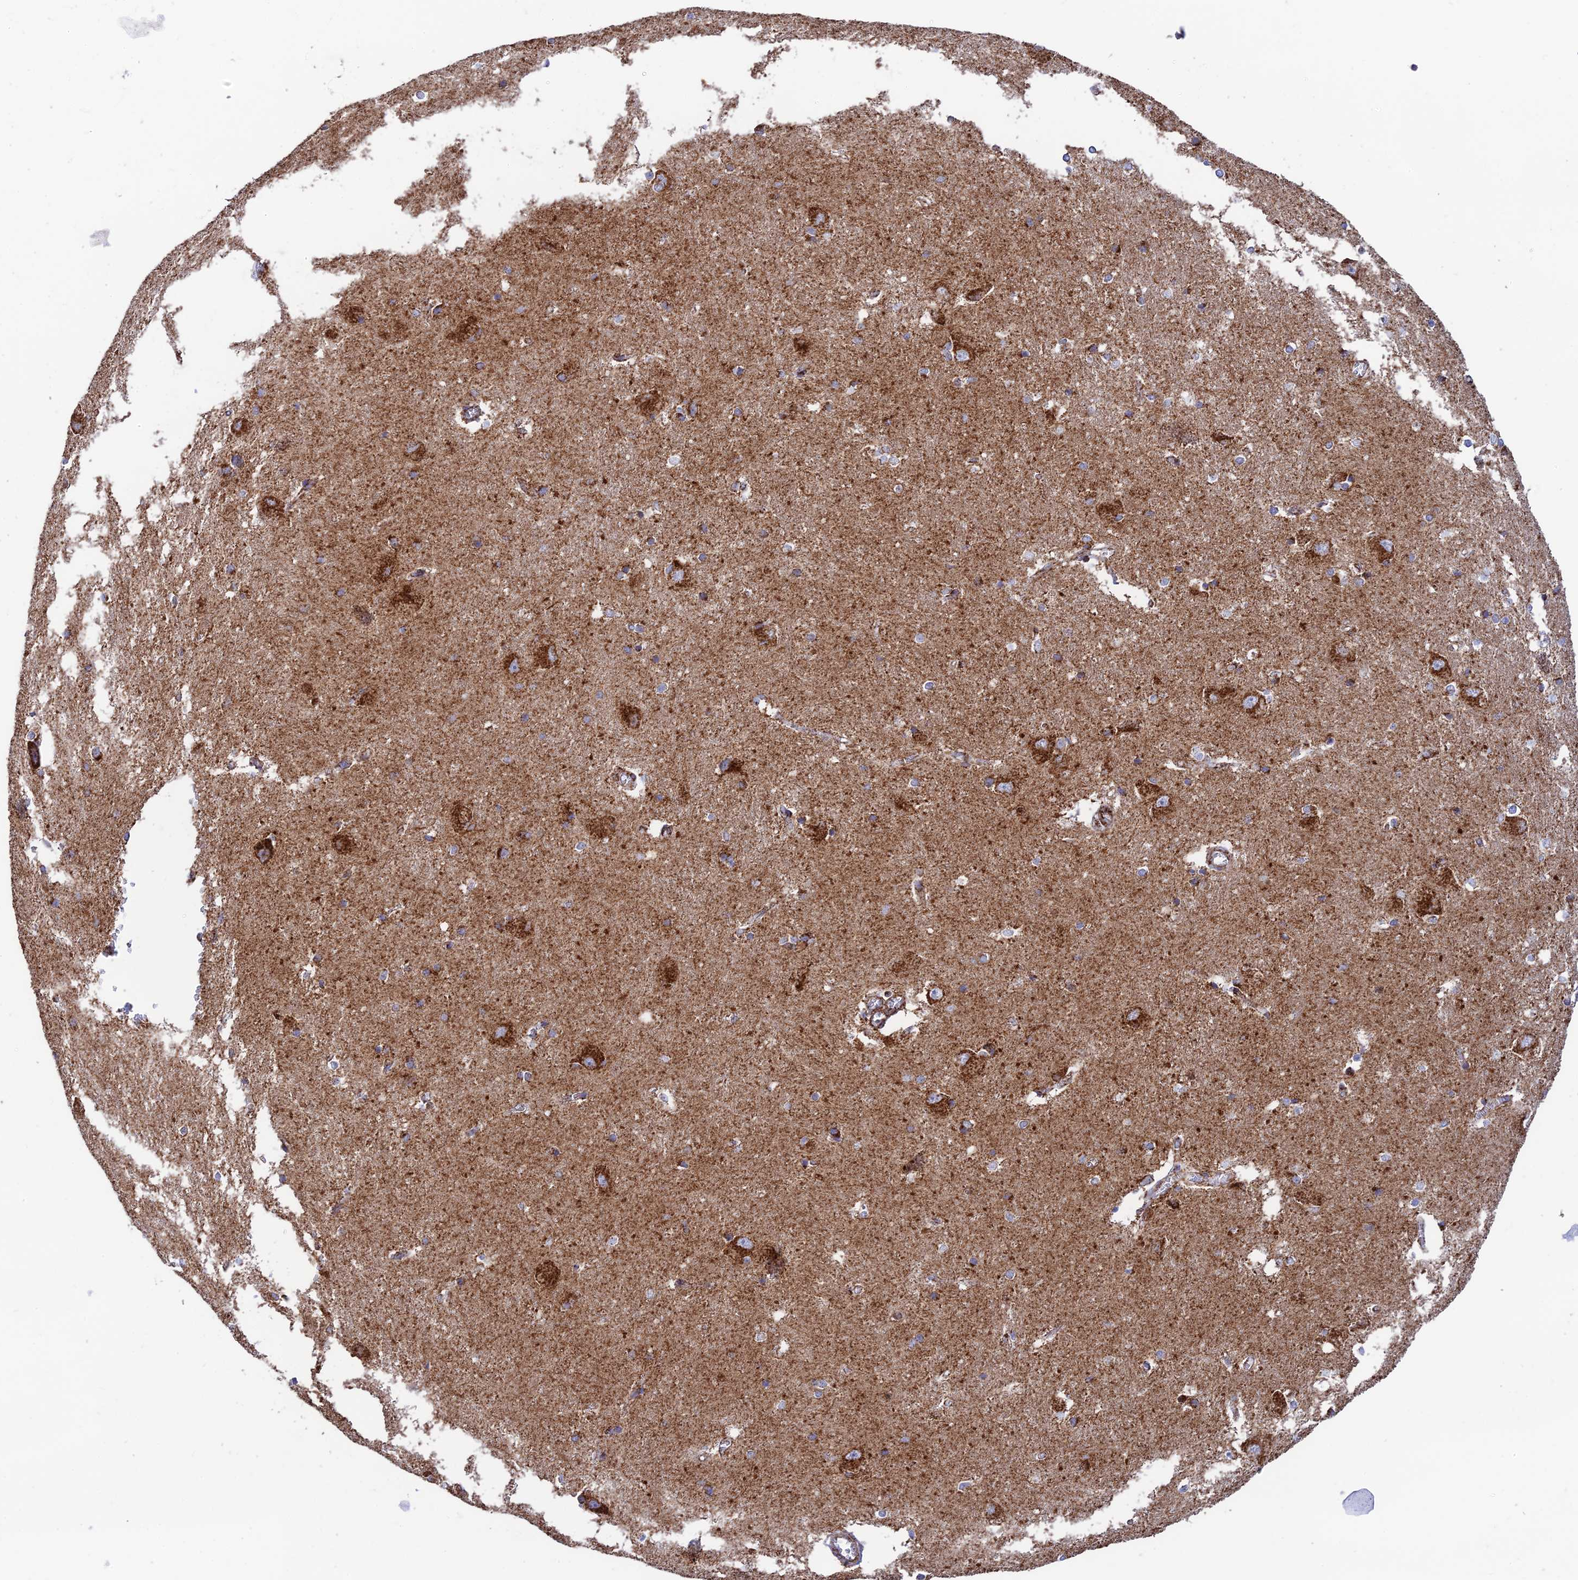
{"staining": {"intensity": "strong", "quantity": "<25%", "location": "cytoplasmic/membranous"}, "tissue": "caudate", "cell_type": "Glial cells", "image_type": "normal", "snomed": [{"axis": "morphology", "description": "Normal tissue, NOS"}, {"axis": "topography", "description": "Lateral ventricle wall"}], "caption": "High-magnification brightfield microscopy of unremarkable caudate stained with DAB (brown) and counterstained with hematoxylin (blue). glial cells exhibit strong cytoplasmic/membranous positivity is identified in approximately<25% of cells.", "gene": "CHCHD3", "patient": {"sex": "male", "age": 37}}